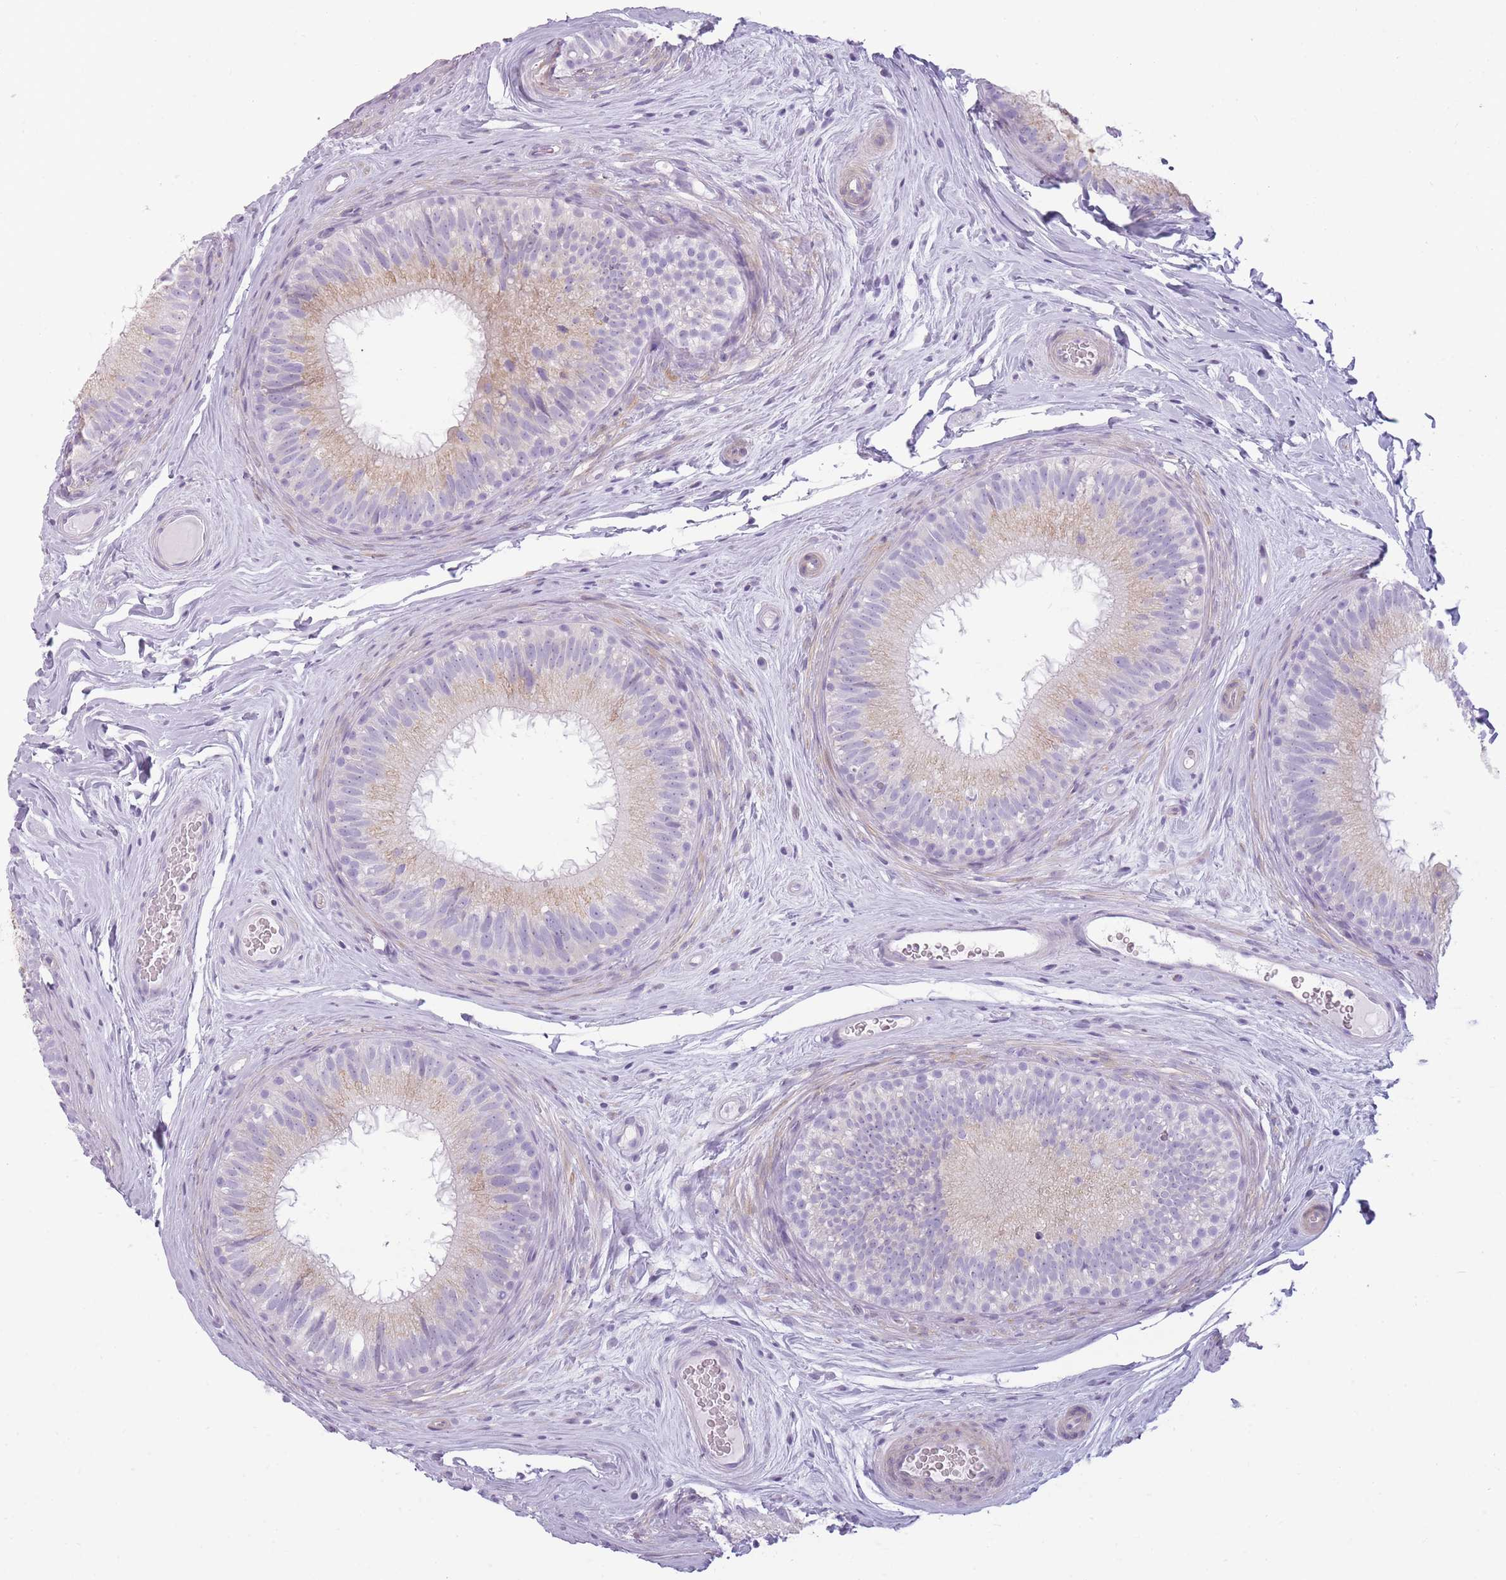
{"staining": {"intensity": "strong", "quantity": "<25%", "location": "cytoplasmic/membranous"}, "tissue": "epididymis", "cell_type": "Glandular cells", "image_type": "normal", "snomed": [{"axis": "morphology", "description": "Normal tissue, NOS"}, {"axis": "topography", "description": "Epididymis"}], "caption": "IHC image of normal epididymis stained for a protein (brown), which displays medium levels of strong cytoplasmic/membranous staining in approximately <25% of glandular cells.", "gene": "GGT1", "patient": {"sex": "male", "age": 34}}